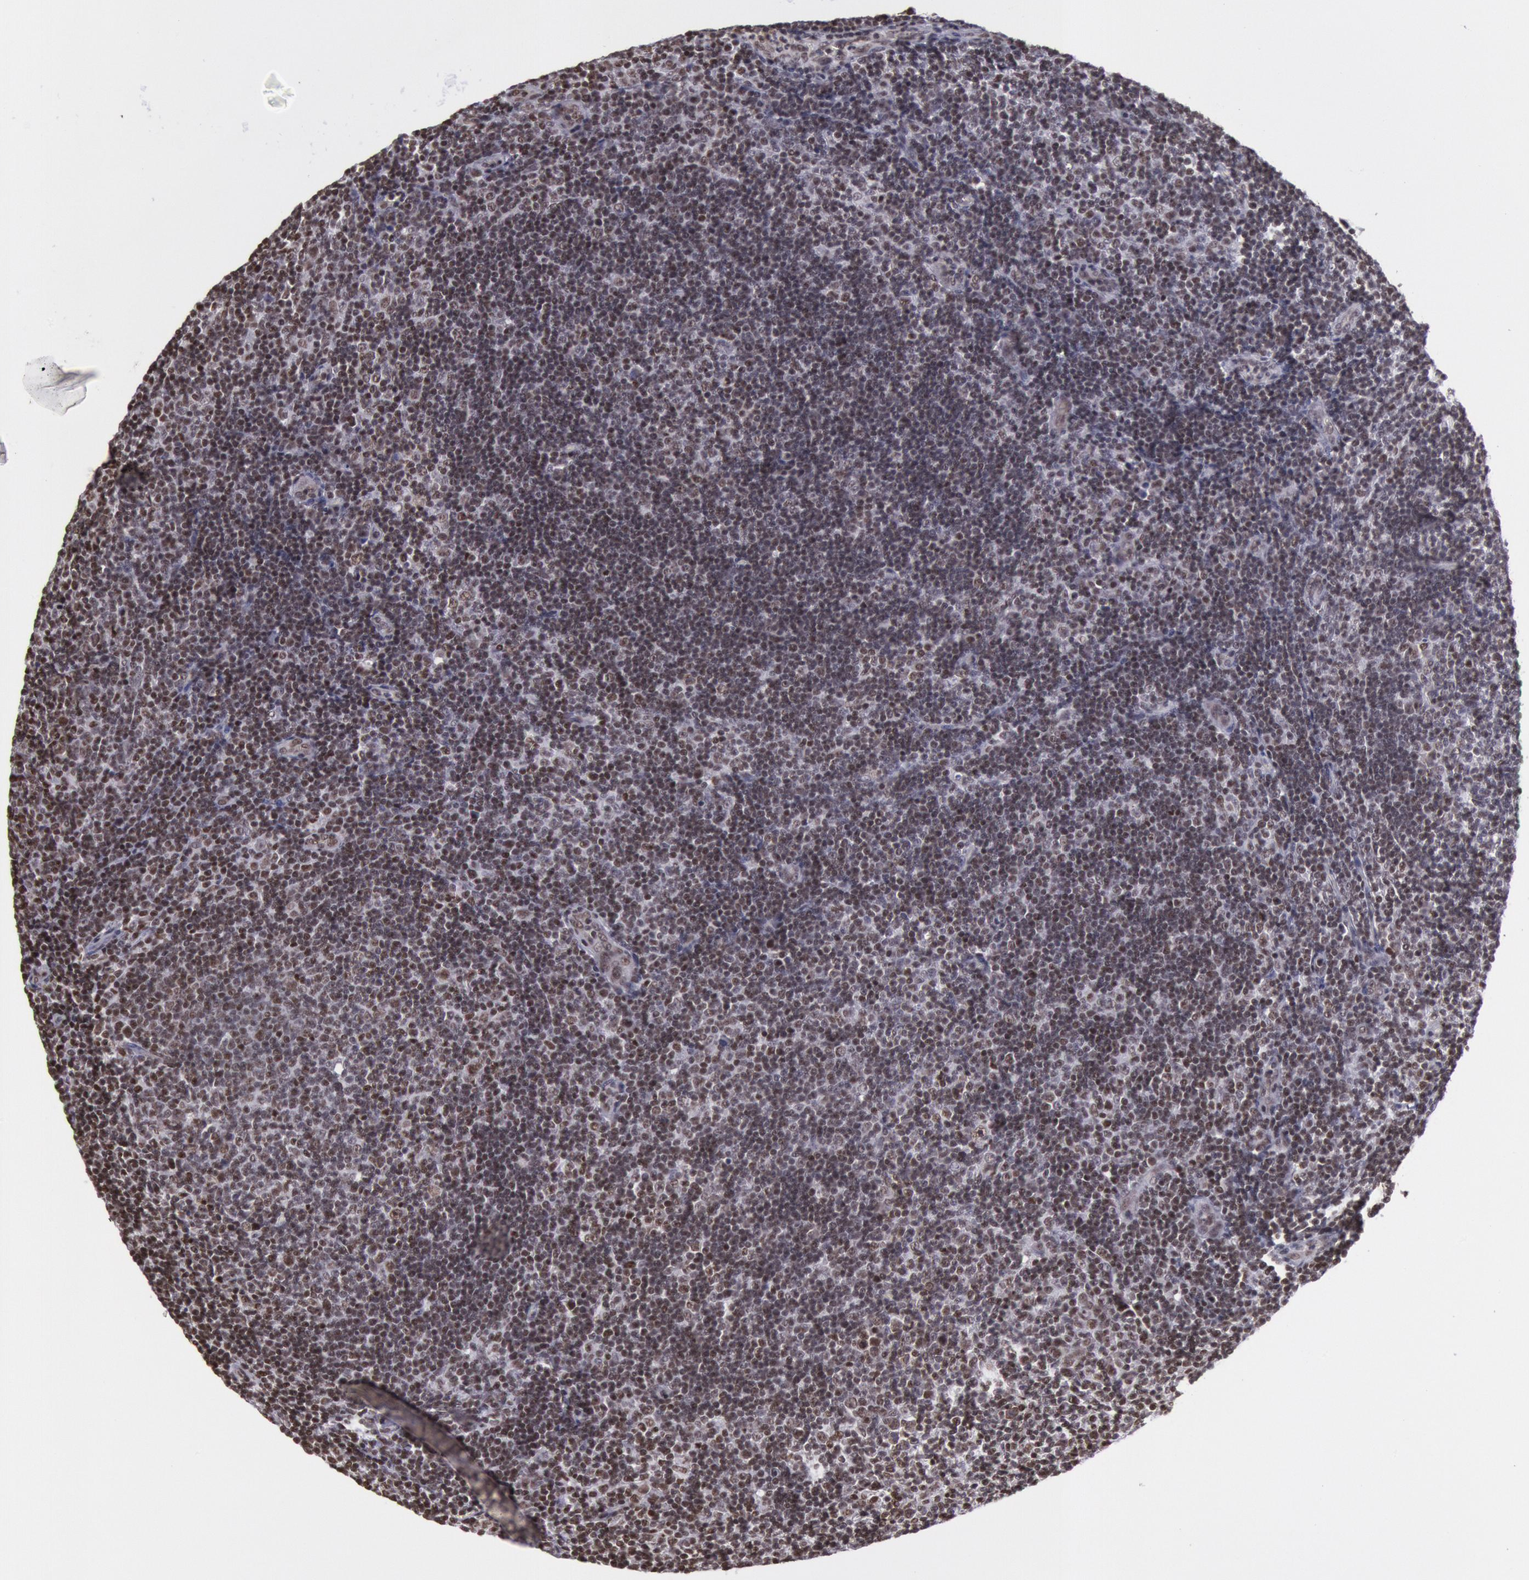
{"staining": {"intensity": "strong", "quantity": ">75%", "location": "nuclear"}, "tissue": "lymphoma", "cell_type": "Tumor cells", "image_type": "cancer", "snomed": [{"axis": "morphology", "description": "Malignant lymphoma, non-Hodgkin's type, Low grade"}, {"axis": "topography", "description": "Lymph node"}], "caption": "Immunohistochemistry (IHC) micrograph of neoplastic tissue: lymphoma stained using immunohistochemistry exhibits high levels of strong protein expression localized specifically in the nuclear of tumor cells, appearing as a nuclear brown color.", "gene": "NKAP", "patient": {"sex": "male", "age": 49}}